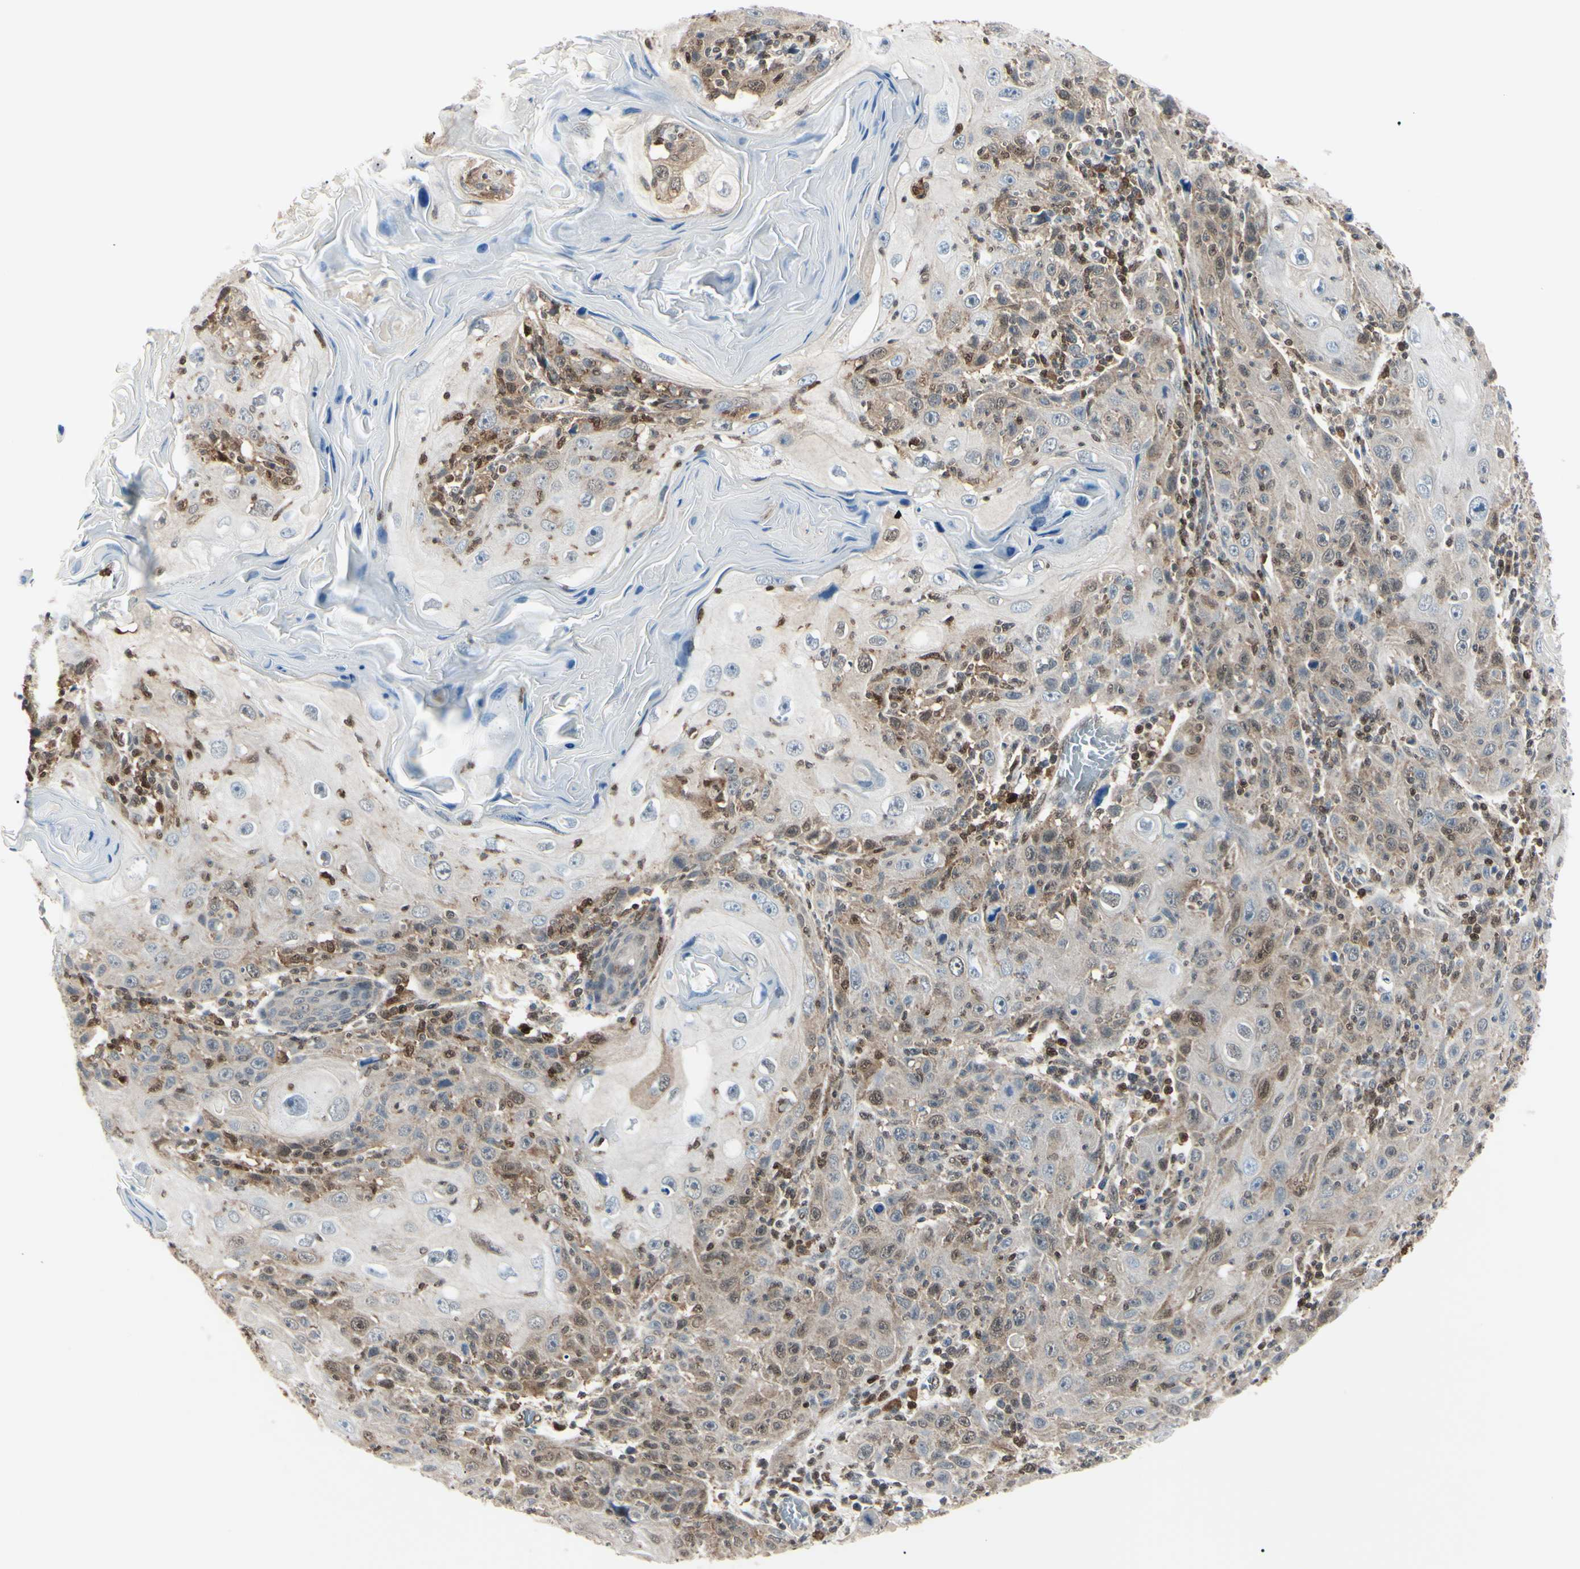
{"staining": {"intensity": "moderate", "quantity": ">75%", "location": "cytoplasmic/membranous,nuclear"}, "tissue": "skin cancer", "cell_type": "Tumor cells", "image_type": "cancer", "snomed": [{"axis": "morphology", "description": "Squamous cell carcinoma, NOS"}, {"axis": "topography", "description": "Skin"}], "caption": "Immunohistochemistry of skin cancer displays medium levels of moderate cytoplasmic/membranous and nuclear staining in about >75% of tumor cells.", "gene": "PGK1", "patient": {"sex": "female", "age": 88}}